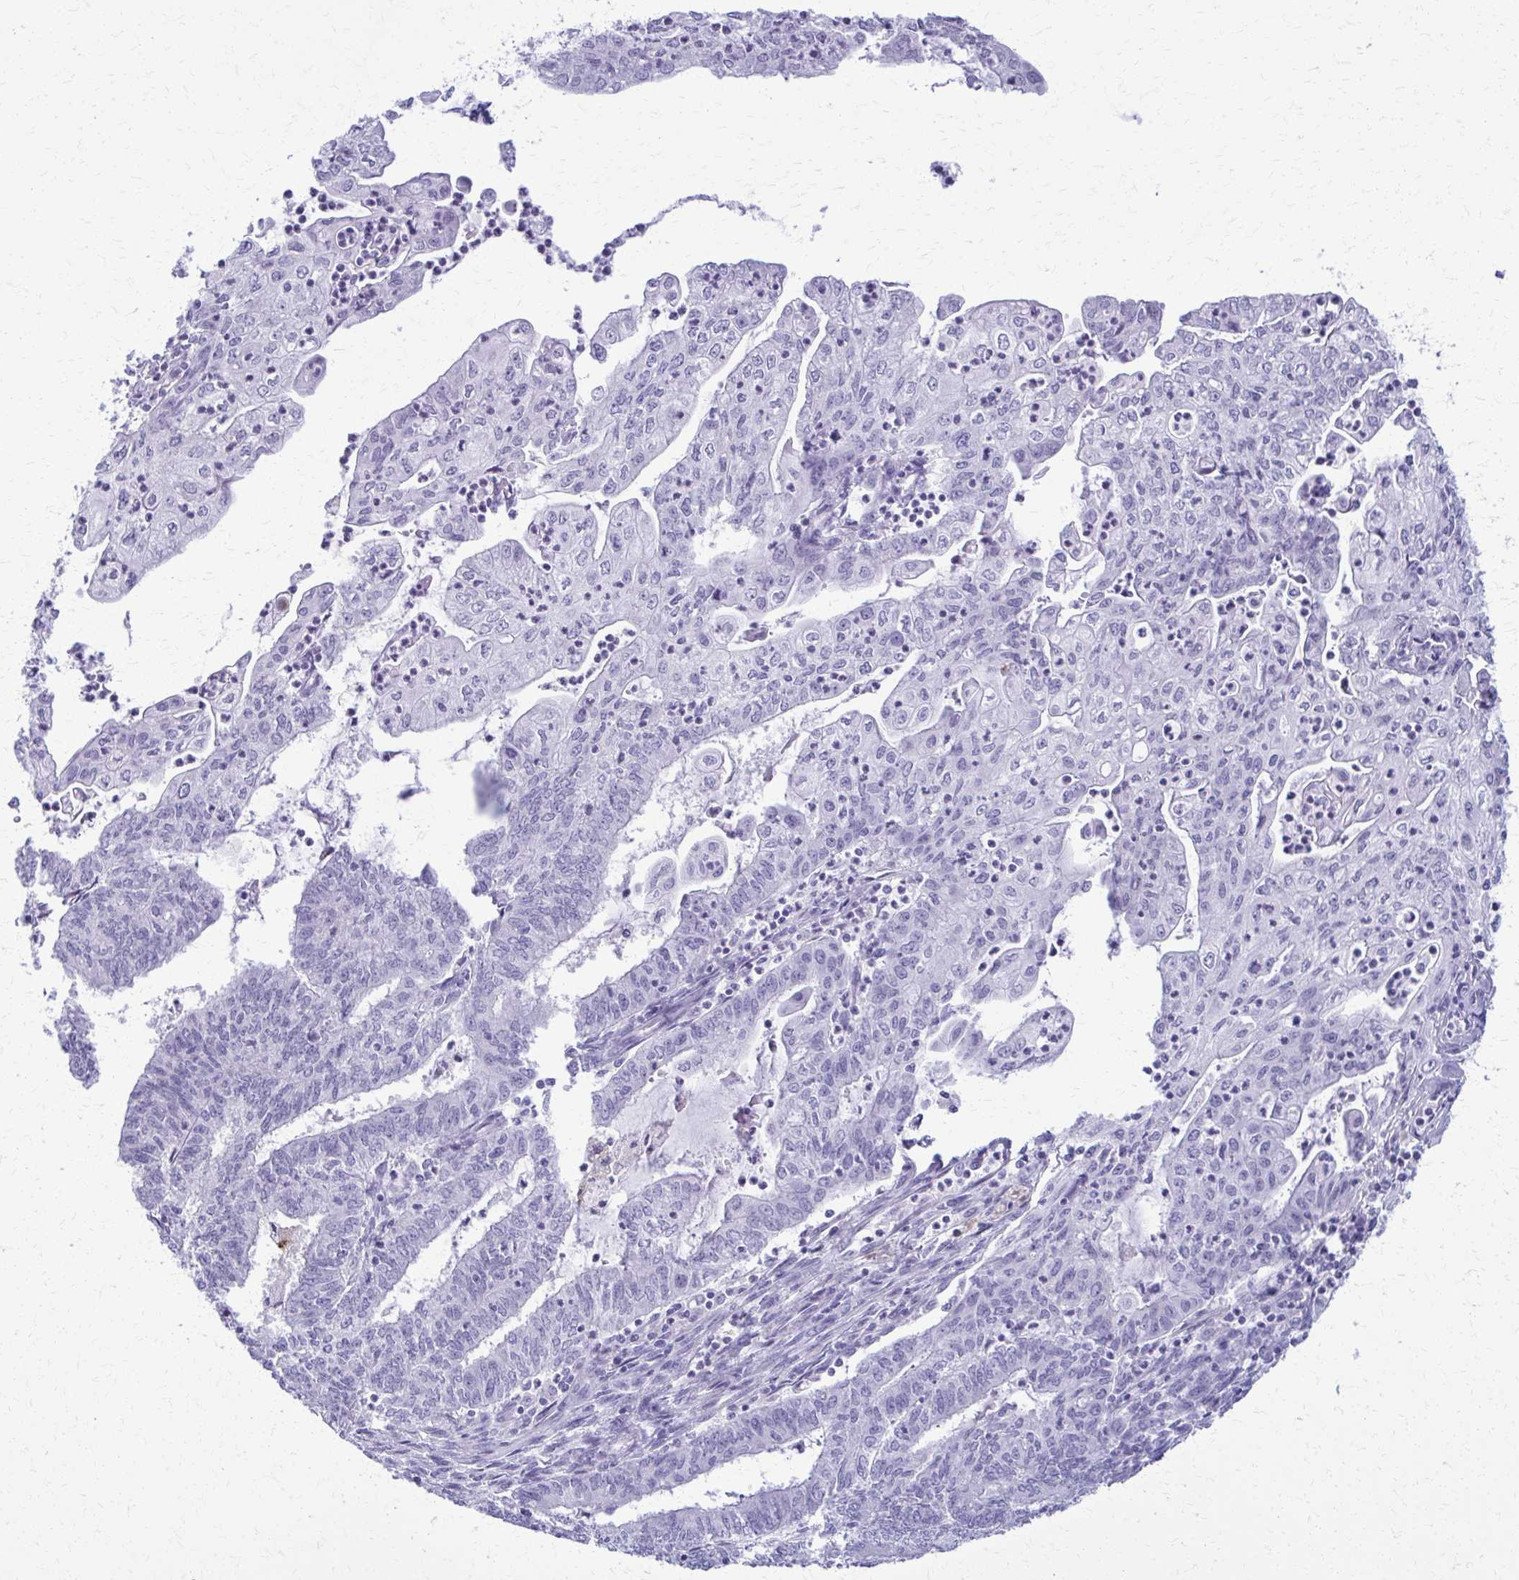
{"staining": {"intensity": "negative", "quantity": "none", "location": "none"}, "tissue": "endometrial cancer", "cell_type": "Tumor cells", "image_type": "cancer", "snomed": [{"axis": "morphology", "description": "Adenocarcinoma, NOS"}, {"axis": "topography", "description": "Endometrium"}], "caption": "Histopathology image shows no significant protein positivity in tumor cells of endometrial cancer (adenocarcinoma).", "gene": "ACSM2B", "patient": {"sex": "female", "age": 61}}